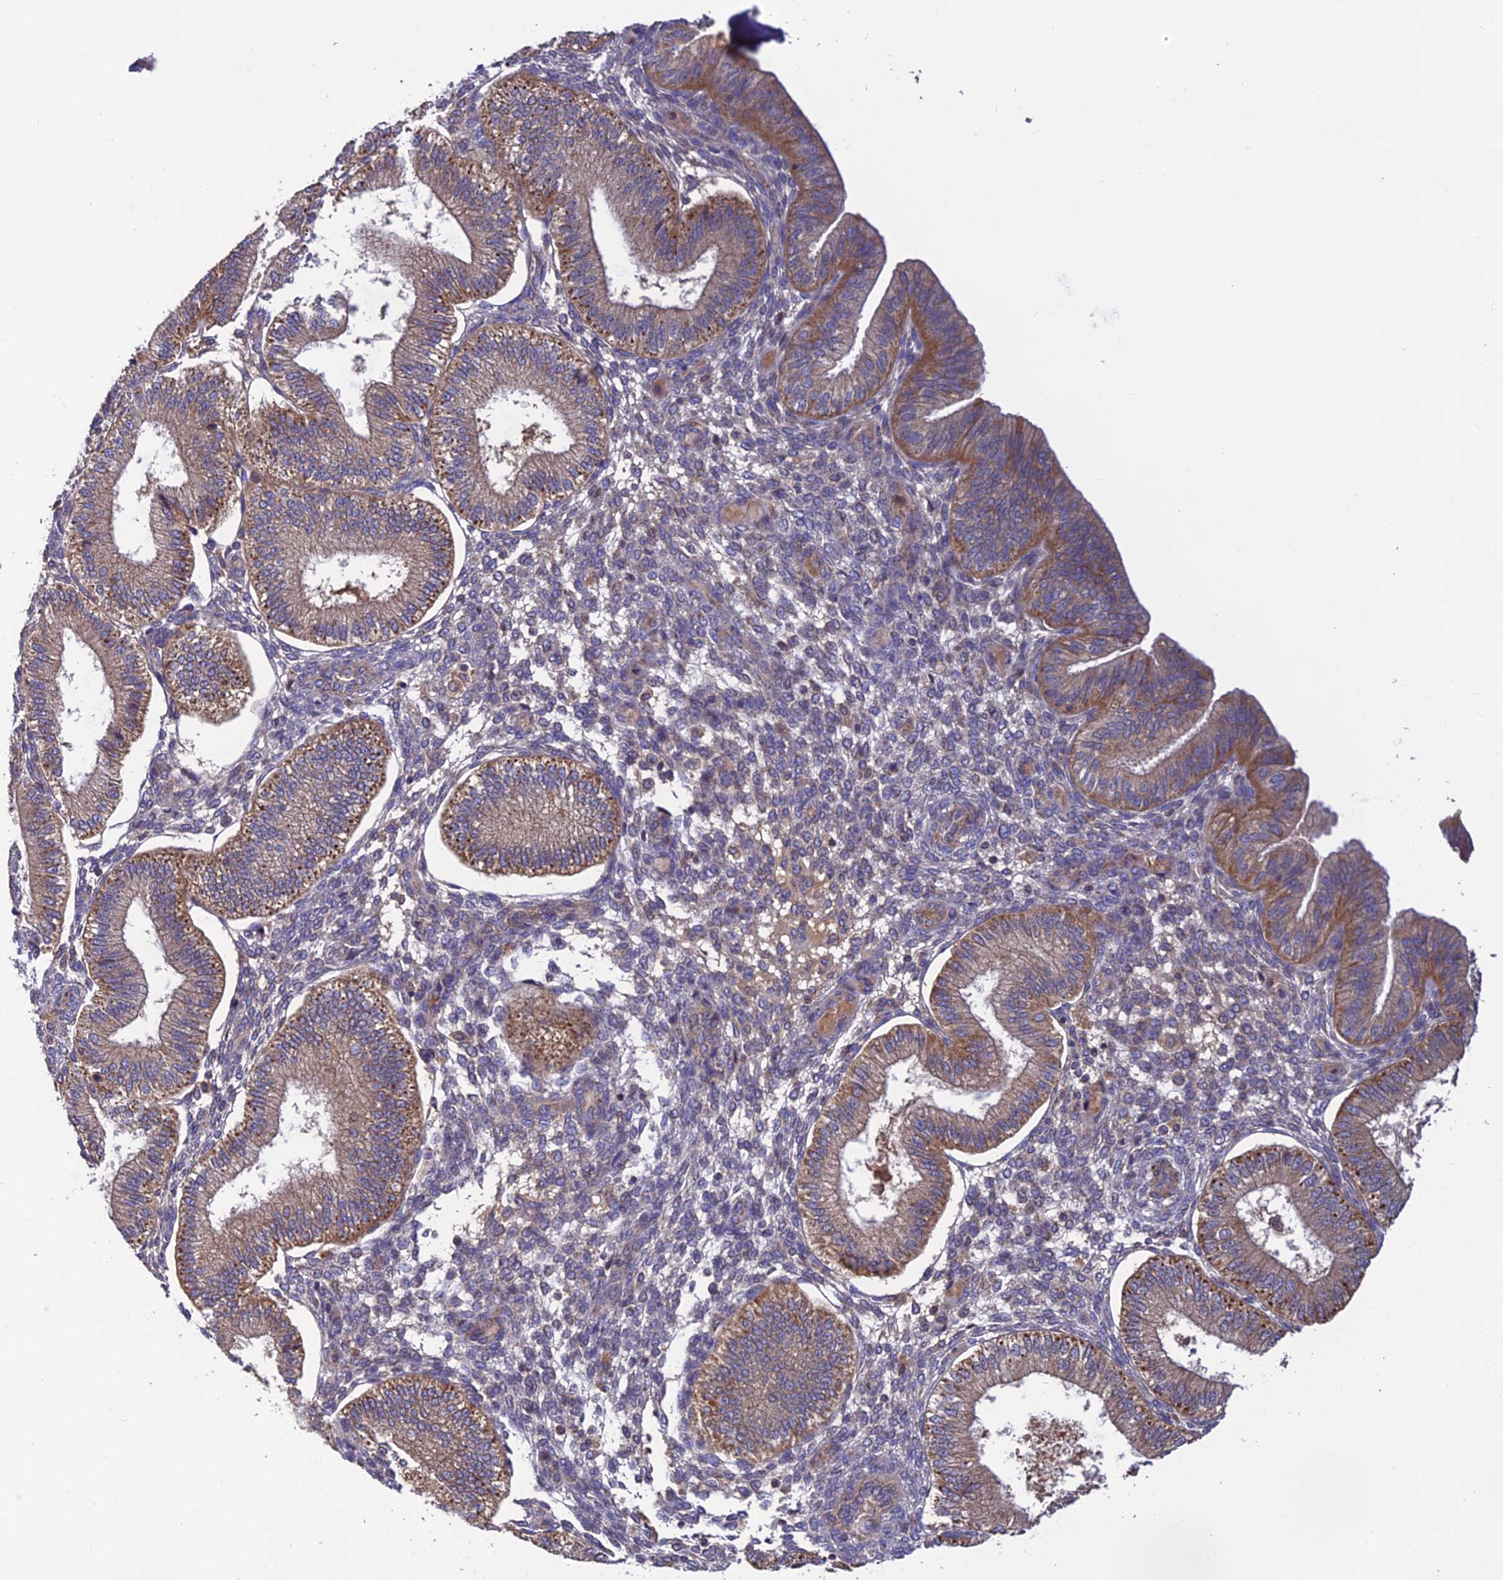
{"staining": {"intensity": "weak", "quantity": "<25%", "location": "cytoplasmic/membranous"}, "tissue": "endometrium", "cell_type": "Cells in endometrial stroma", "image_type": "normal", "snomed": [{"axis": "morphology", "description": "Normal tissue, NOS"}, {"axis": "topography", "description": "Endometrium"}], "caption": "Immunohistochemistry micrograph of unremarkable endometrium: endometrium stained with DAB reveals no significant protein positivity in cells in endometrial stroma. (Stains: DAB IHC with hematoxylin counter stain, Microscopy: brightfield microscopy at high magnification).", "gene": "PZP", "patient": {"sex": "female", "age": 39}}